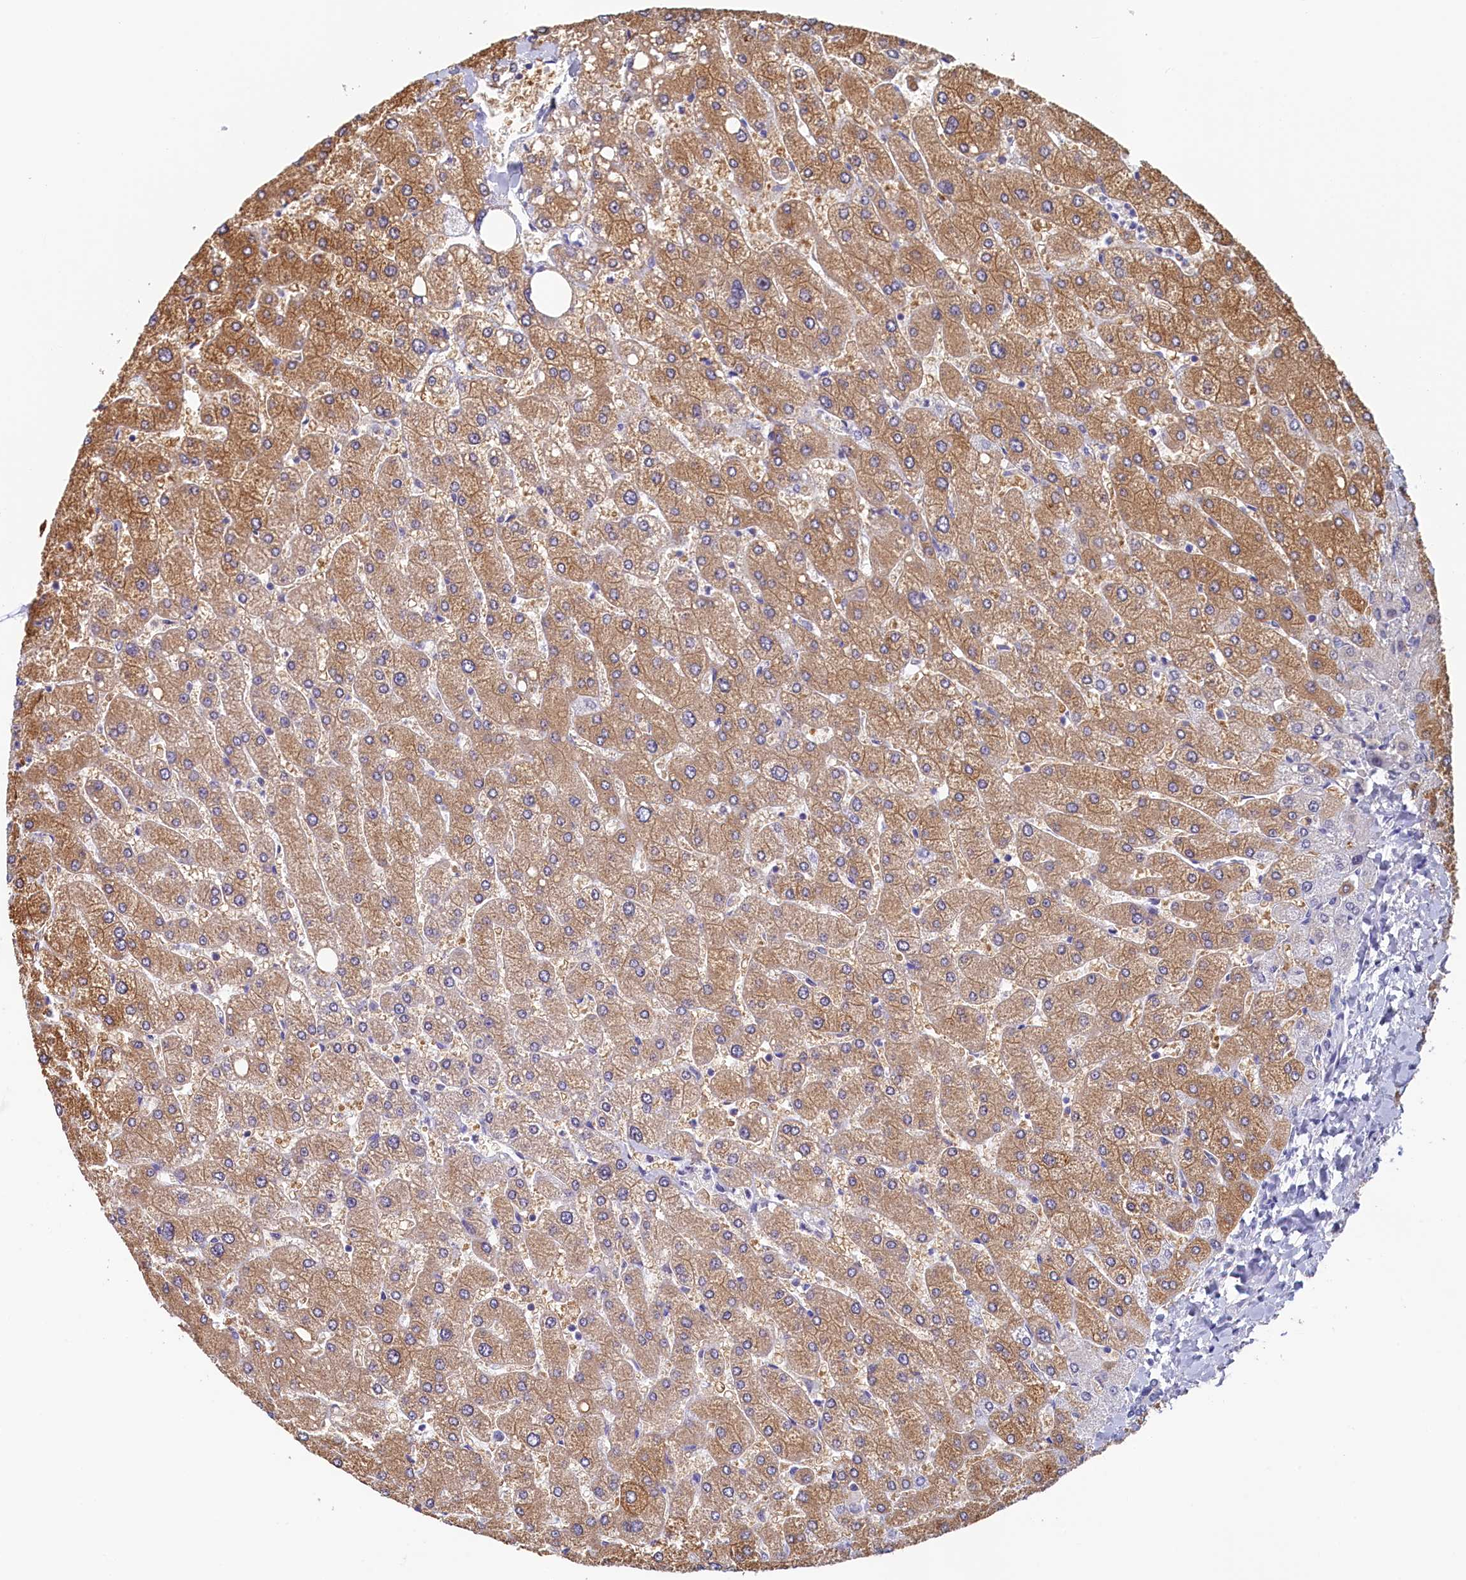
{"staining": {"intensity": "negative", "quantity": "none", "location": "none"}, "tissue": "liver", "cell_type": "Cholangiocytes", "image_type": "normal", "snomed": [{"axis": "morphology", "description": "Normal tissue, NOS"}, {"axis": "topography", "description": "Liver"}], "caption": "An image of human liver is negative for staining in cholangiocytes.", "gene": "MOSPD3", "patient": {"sex": "male", "age": 55}}